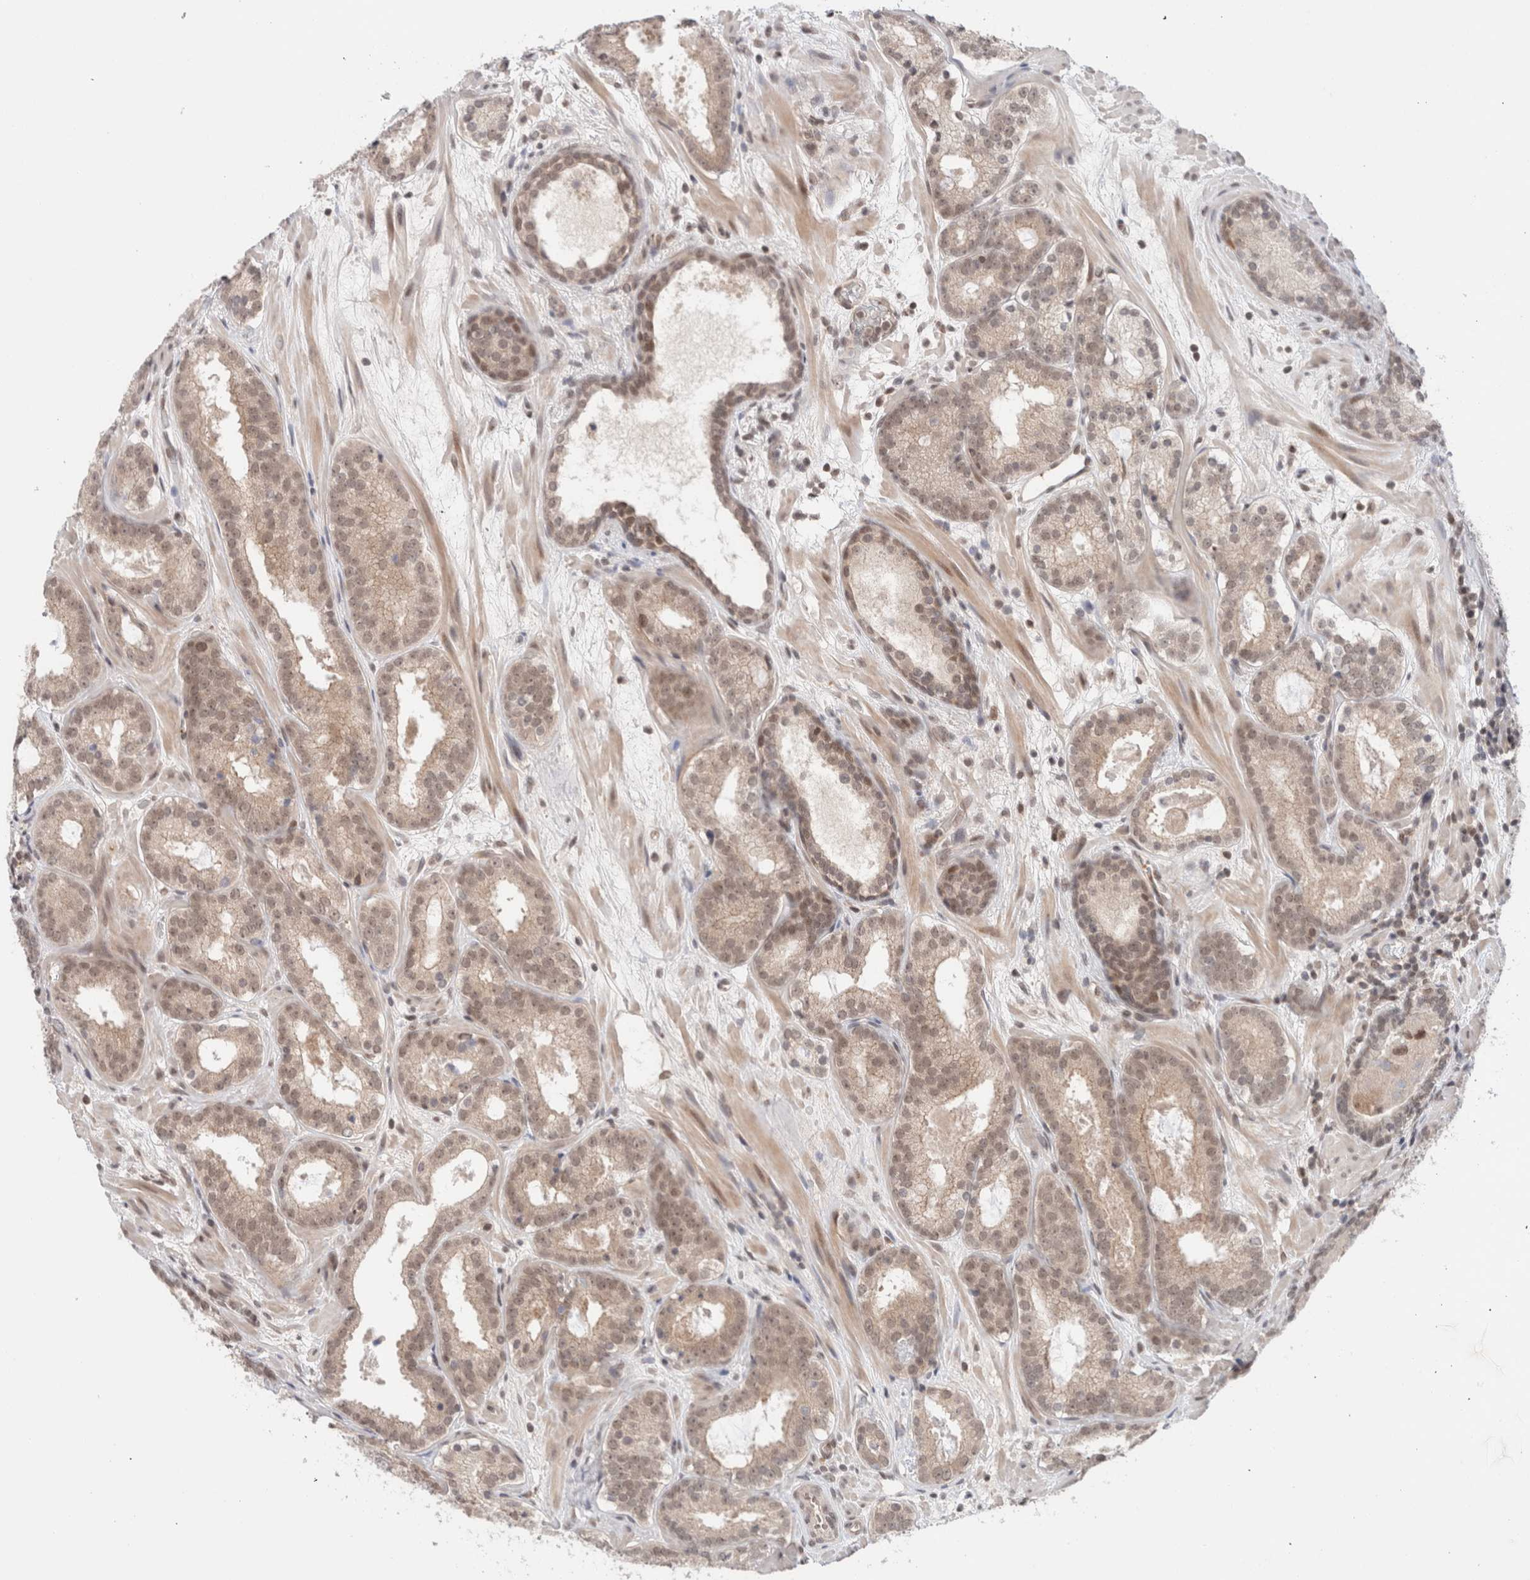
{"staining": {"intensity": "weak", "quantity": ">75%", "location": "cytoplasmic/membranous,nuclear"}, "tissue": "prostate cancer", "cell_type": "Tumor cells", "image_type": "cancer", "snomed": [{"axis": "morphology", "description": "Adenocarcinoma, Low grade"}, {"axis": "topography", "description": "Prostate"}], "caption": "This is an image of IHC staining of prostate cancer (low-grade adenocarcinoma), which shows weak positivity in the cytoplasmic/membranous and nuclear of tumor cells.", "gene": "GATAD2A", "patient": {"sex": "male", "age": 69}}